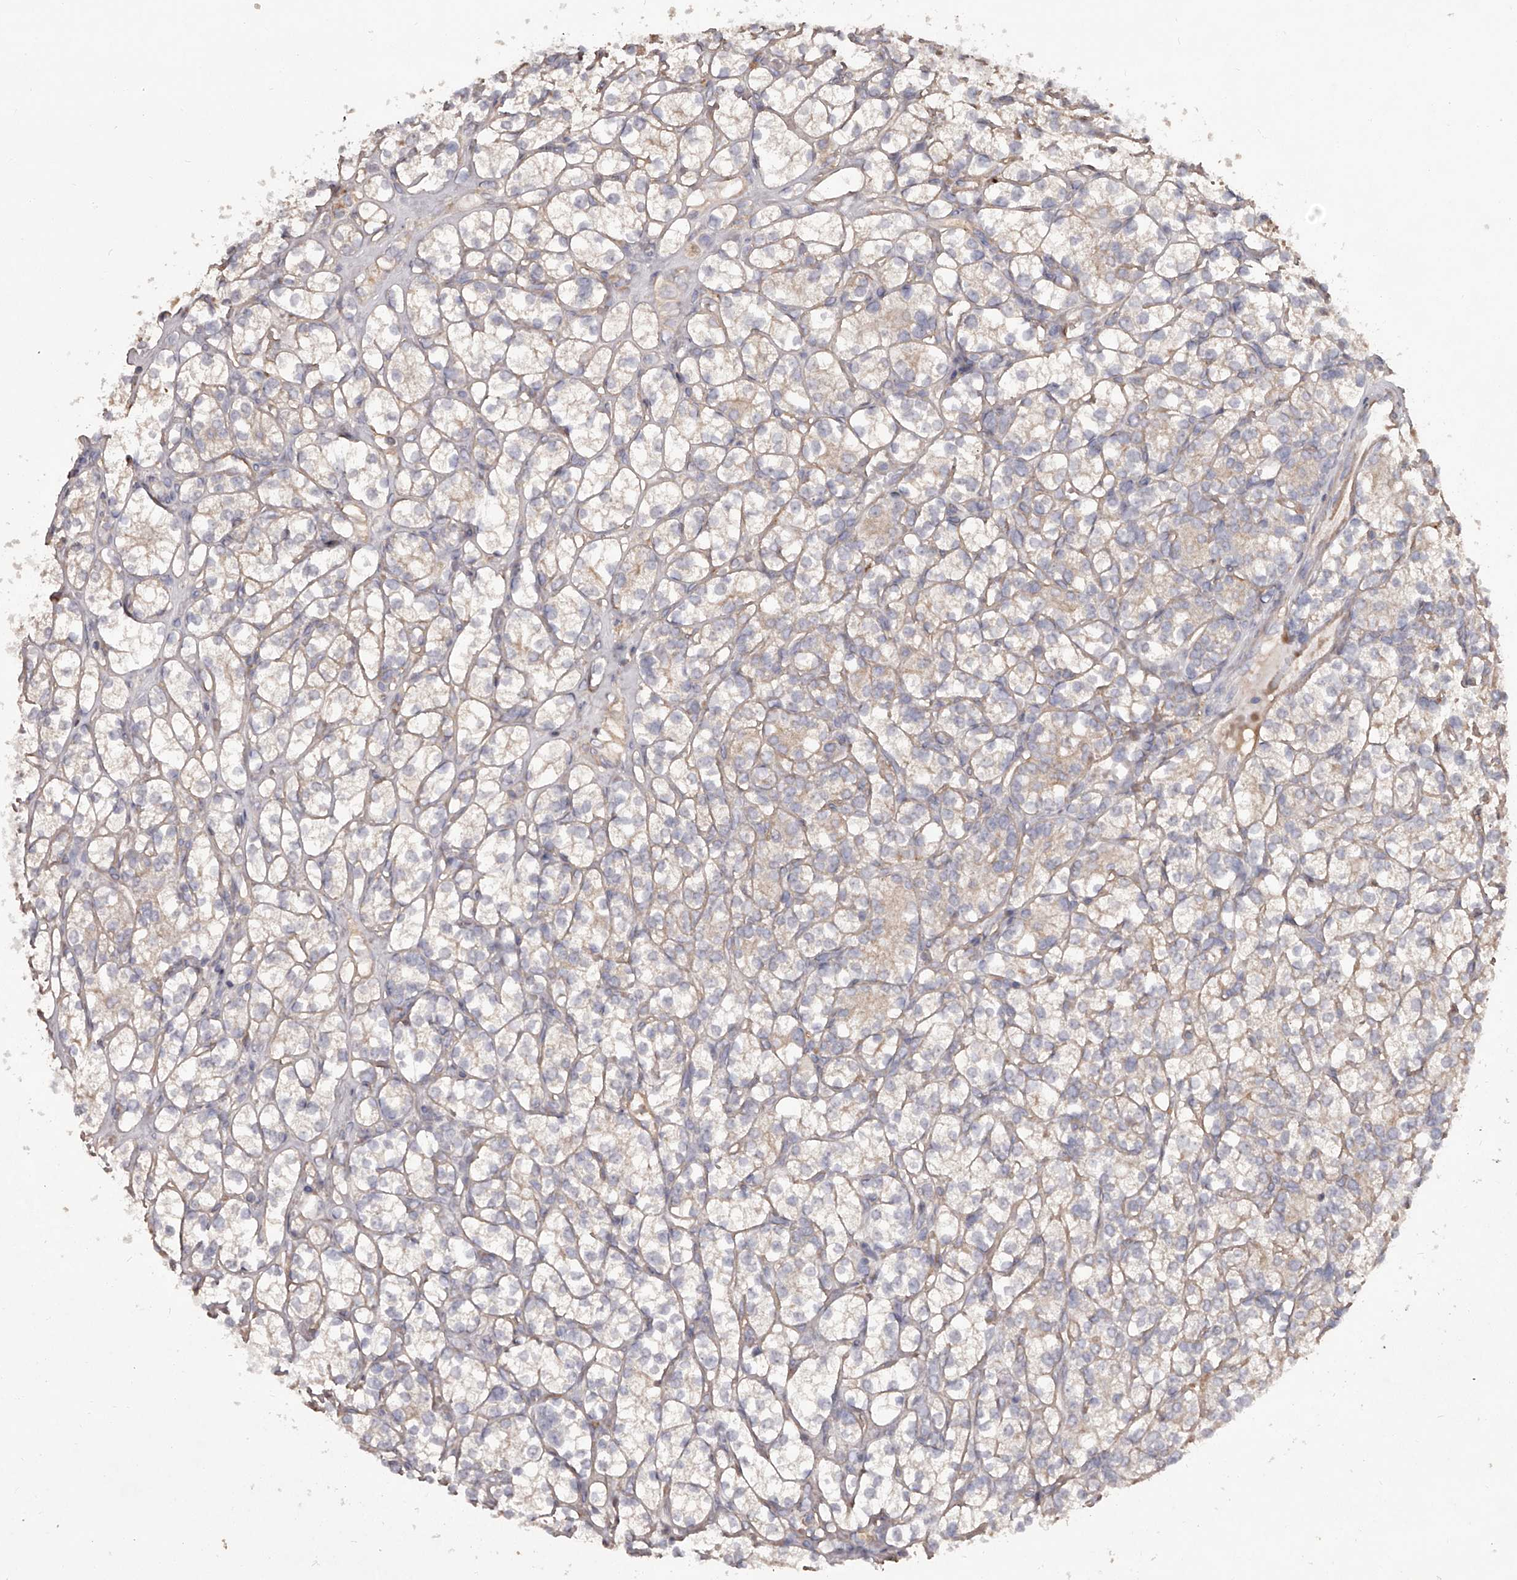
{"staining": {"intensity": "negative", "quantity": "none", "location": "none"}, "tissue": "renal cancer", "cell_type": "Tumor cells", "image_type": "cancer", "snomed": [{"axis": "morphology", "description": "Adenocarcinoma, NOS"}, {"axis": "topography", "description": "Kidney"}], "caption": "DAB (3,3'-diaminobenzidine) immunohistochemical staining of human renal cancer (adenocarcinoma) exhibits no significant staining in tumor cells.", "gene": "CRYZL1", "patient": {"sex": "male", "age": 77}}